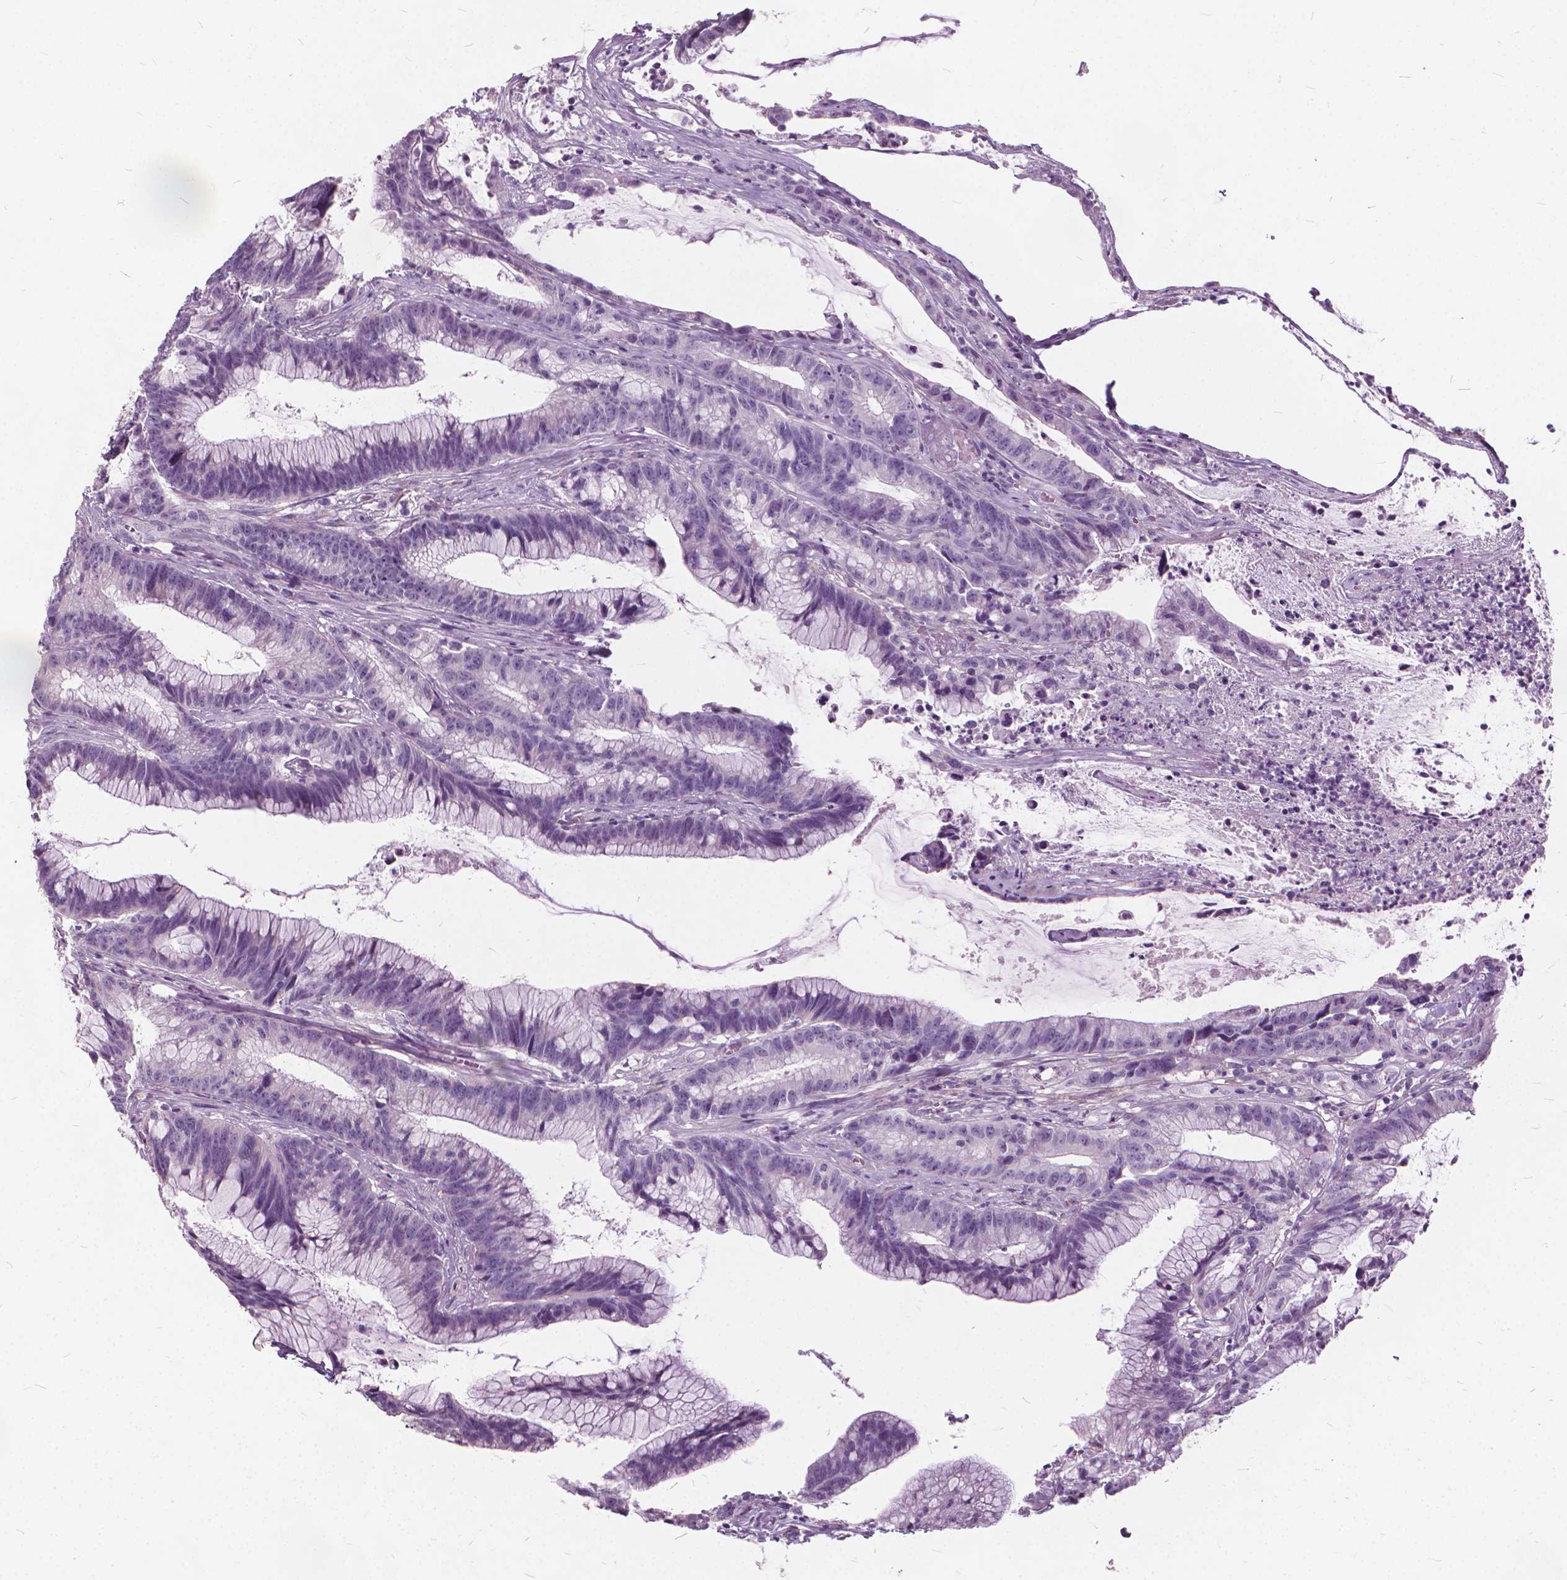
{"staining": {"intensity": "negative", "quantity": "none", "location": "none"}, "tissue": "colorectal cancer", "cell_type": "Tumor cells", "image_type": "cancer", "snomed": [{"axis": "morphology", "description": "Adenocarcinoma, NOS"}, {"axis": "topography", "description": "Colon"}], "caption": "High power microscopy image of an immunohistochemistry micrograph of colorectal cancer (adenocarcinoma), revealing no significant staining in tumor cells.", "gene": "DNM1", "patient": {"sex": "female", "age": 78}}